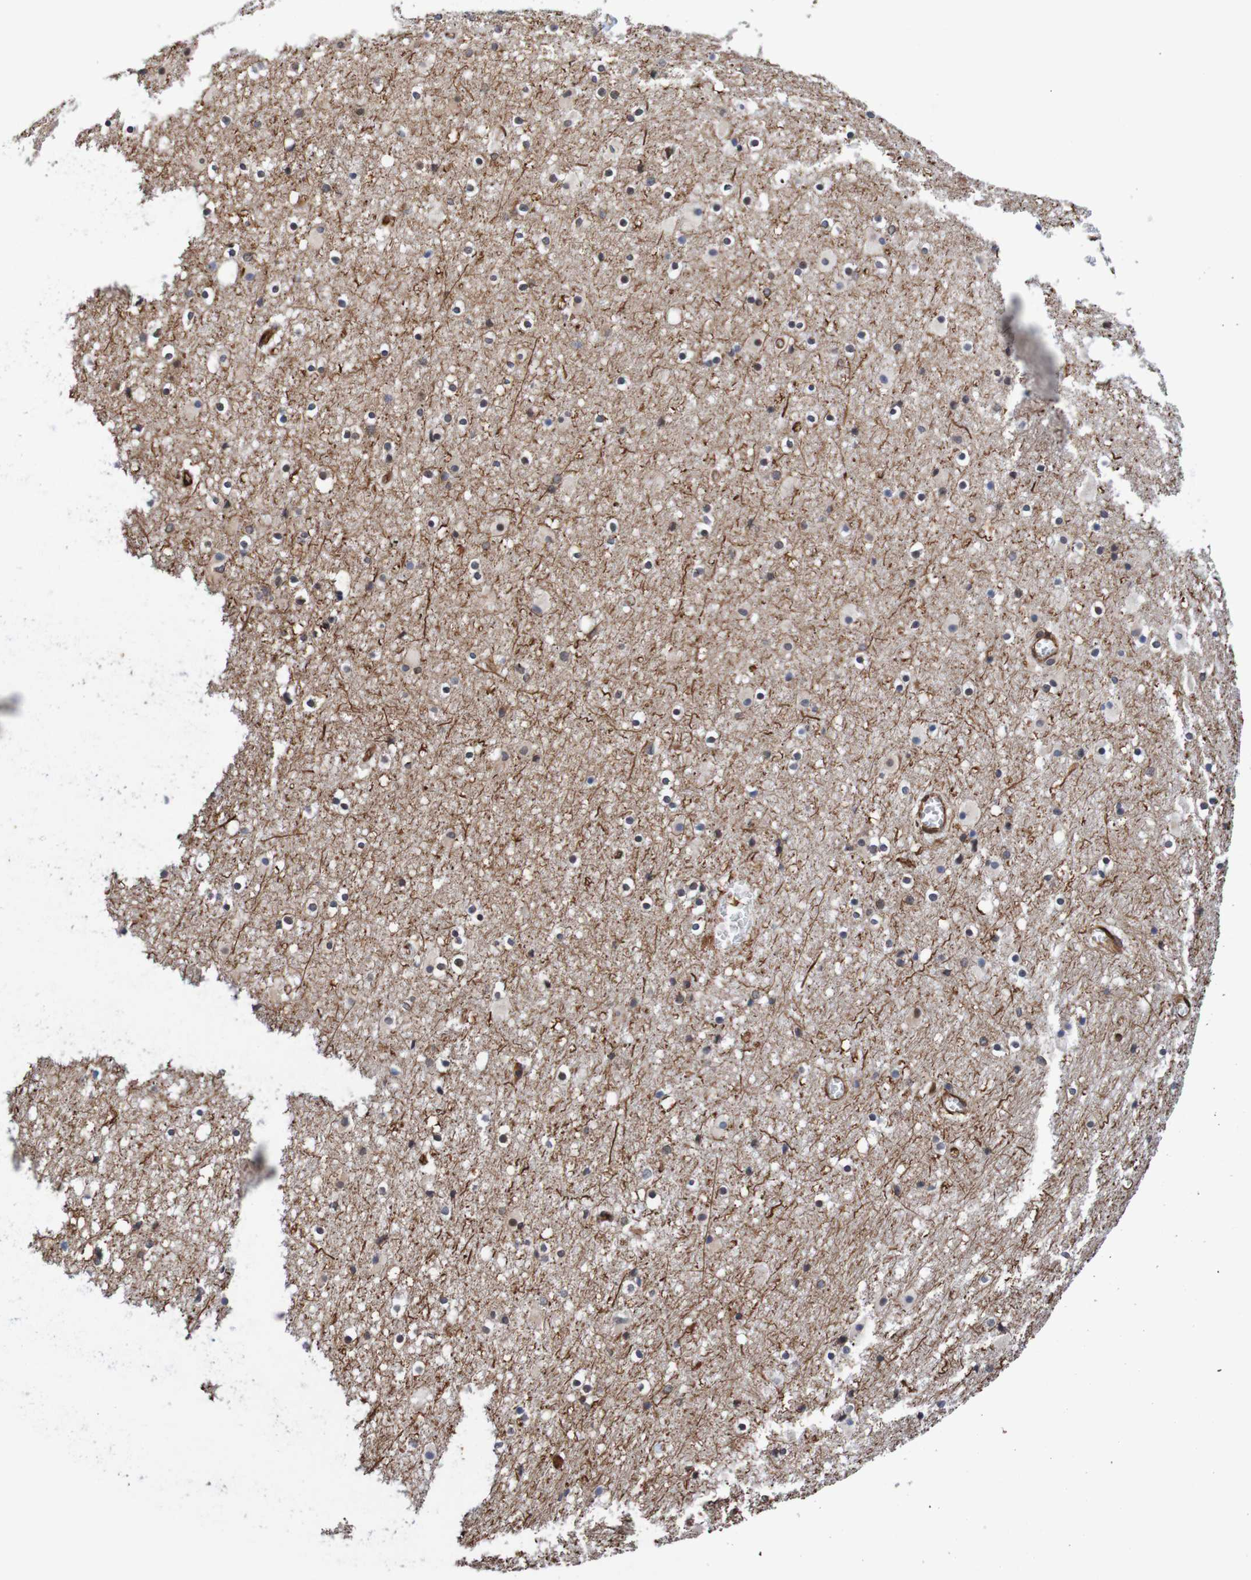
{"staining": {"intensity": "moderate", "quantity": "<25%", "location": "cytoplasmic/membranous"}, "tissue": "caudate", "cell_type": "Glial cells", "image_type": "normal", "snomed": [{"axis": "morphology", "description": "Normal tissue, NOS"}, {"axis": "topography", "description": "Lateral ventricle wall"}], "caption": "A low amount of moderate cytoplasmic/membranous expression is seen in approximately <25% of glial cells in normal caudate. (Stains: DAB in brown, nuclei in blue, Microscopy: brightfield microscopy at high magnification).", "gene": "TMEM109", "patient": {"sex": "male", "age": 45}}